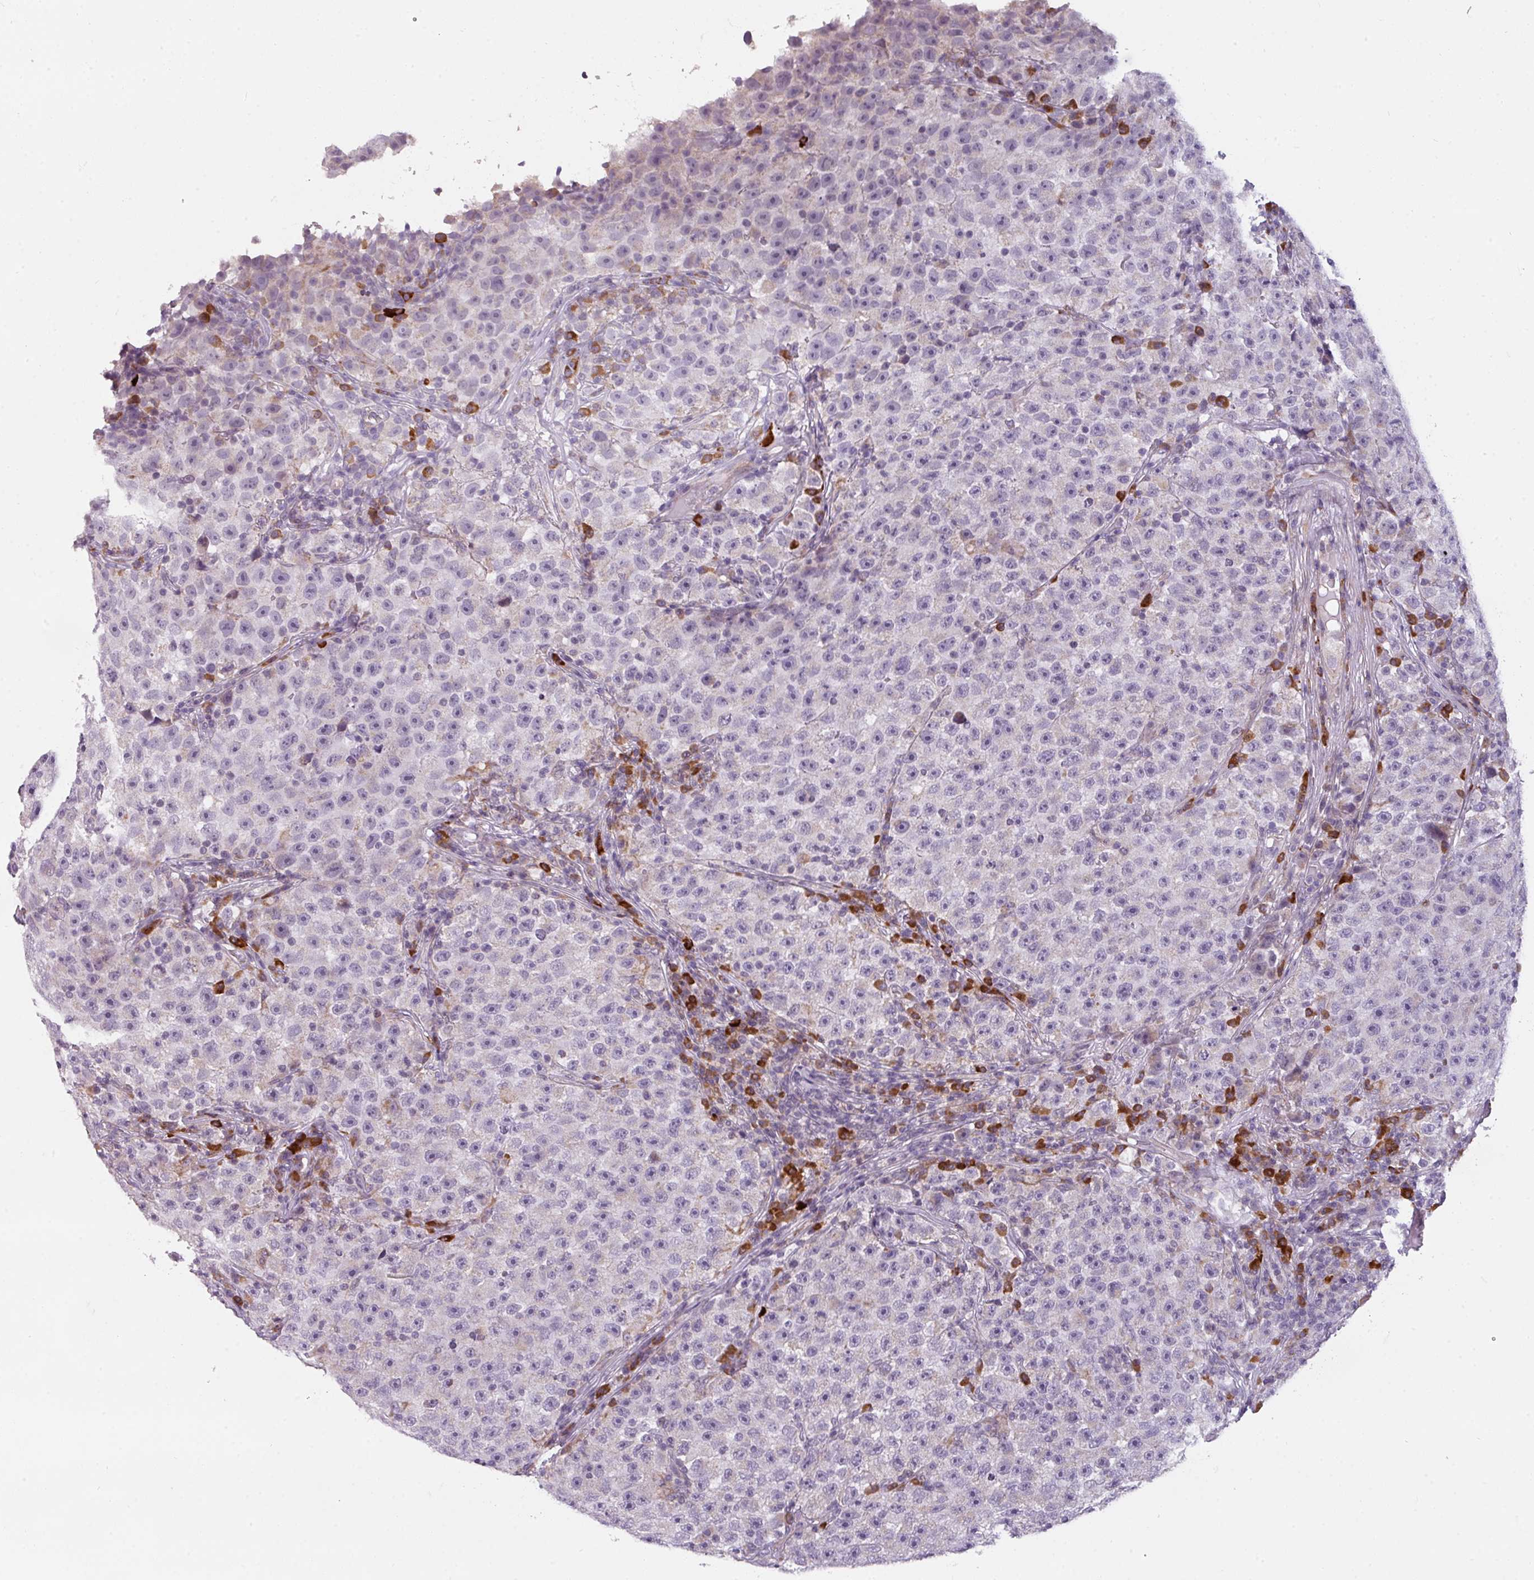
{"staining": {"intensity": "weak", "quantity": "<25%", "location": "cytoplasmic/membranous"}, "tissue": "testis cancer", "cell_type": "Tumor cells", "image_type": "cancer", "snomed": [{"axis": "morphology", "description": "Seminoma, NOS"}, {"axis": "topography", "description": "Testis"}], "caption": "A micrograph of testis cancer (seminoma) stained for a protein displays no brown staining in tumor cells.", "gene": "C2orf68", "patient": {"sex": "male", "age": 22}}